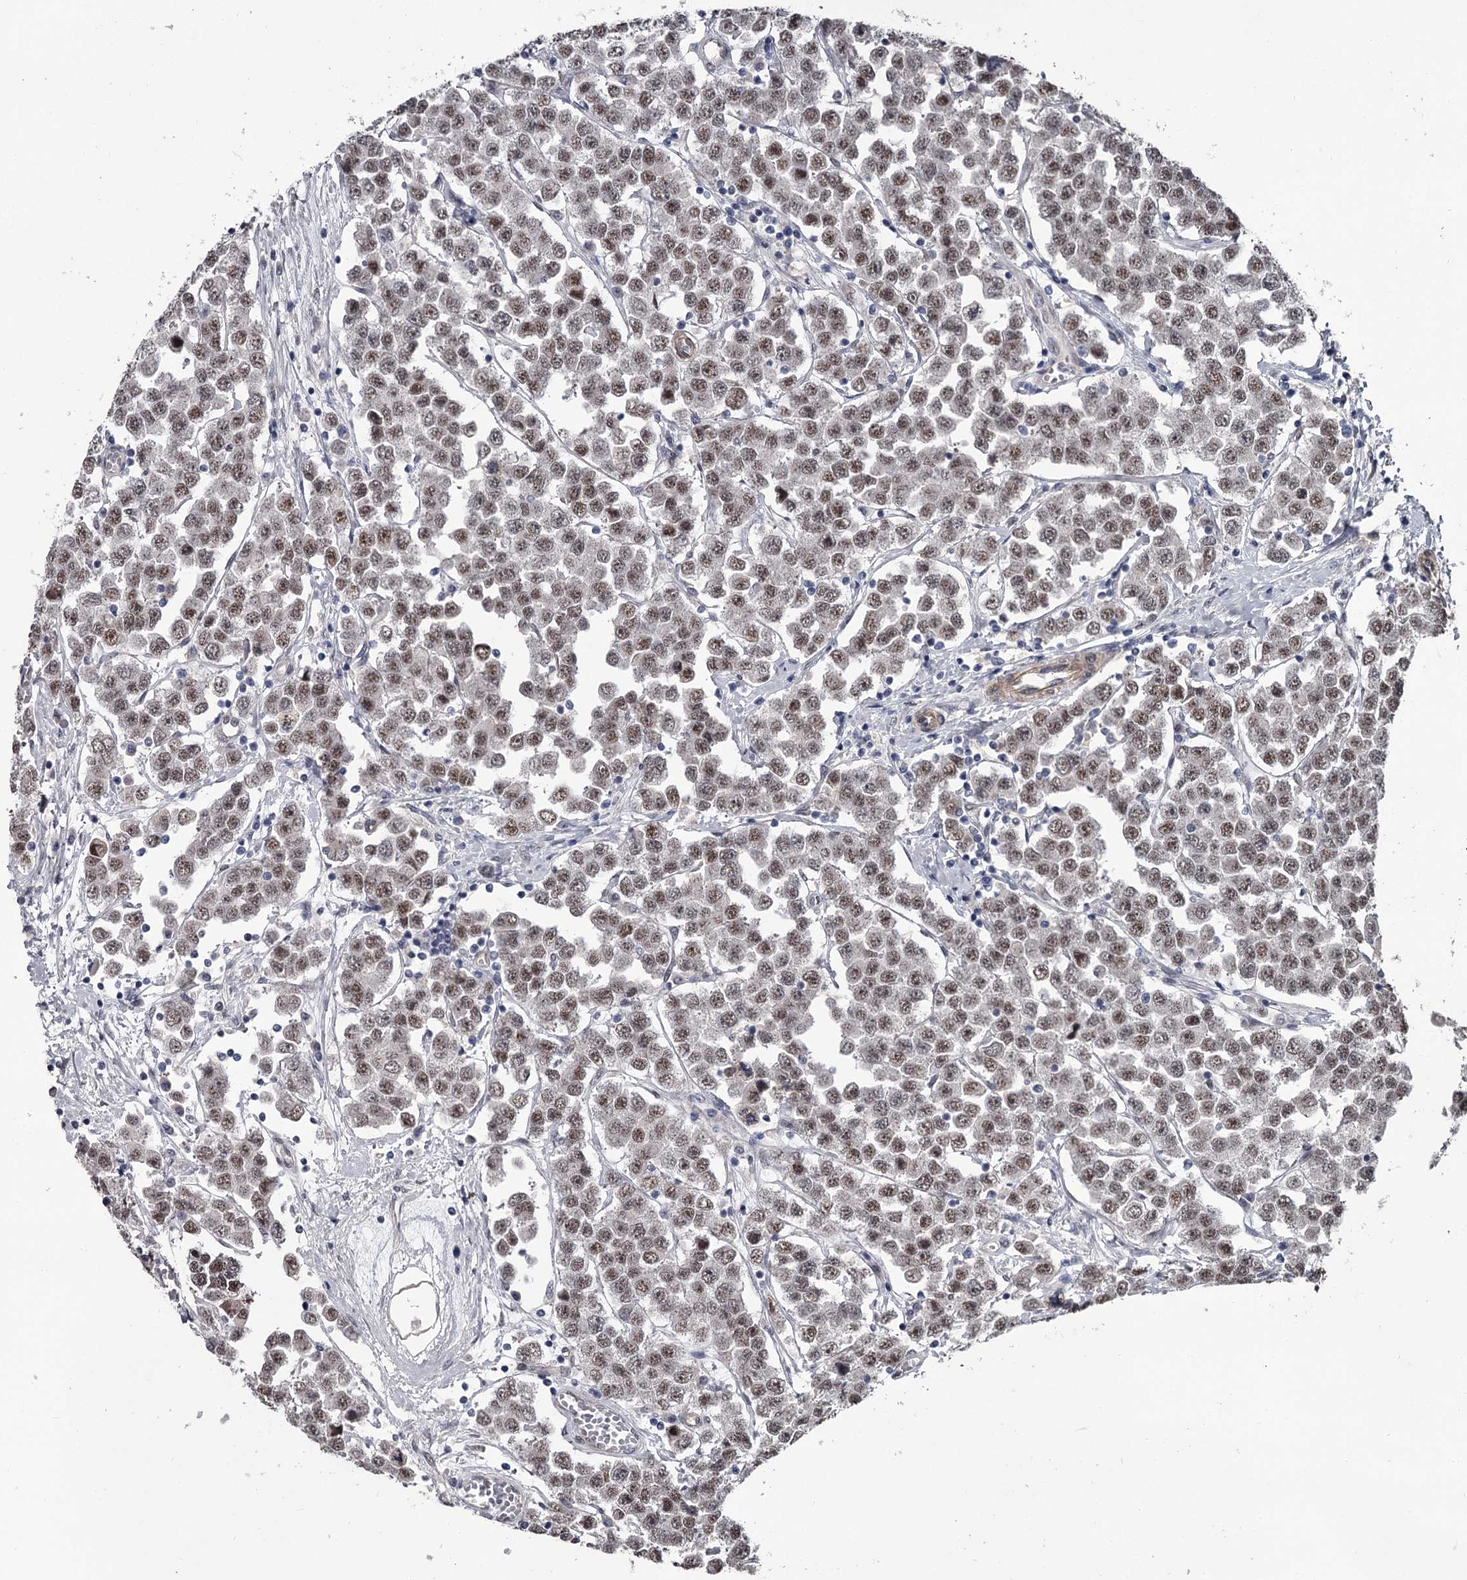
{"staining": {"intensity": "moderate", "quantity": ">75%", "location": "nuclear"}, "tissue": "testis cancer", "cell_type": "Tumor cells", "image_type": "cancer", "snomed": [{"axis": "morphology", "description": "Seminoma, NOS"}, {"axis": "topography", "description": "Testis"}], "caption": "A brown stain labels moderate nuclear staining of a protein in testis seminoma tumor cells.", "gene": "PRPF40B", "patient": {"sex": "male", "age": 28}}